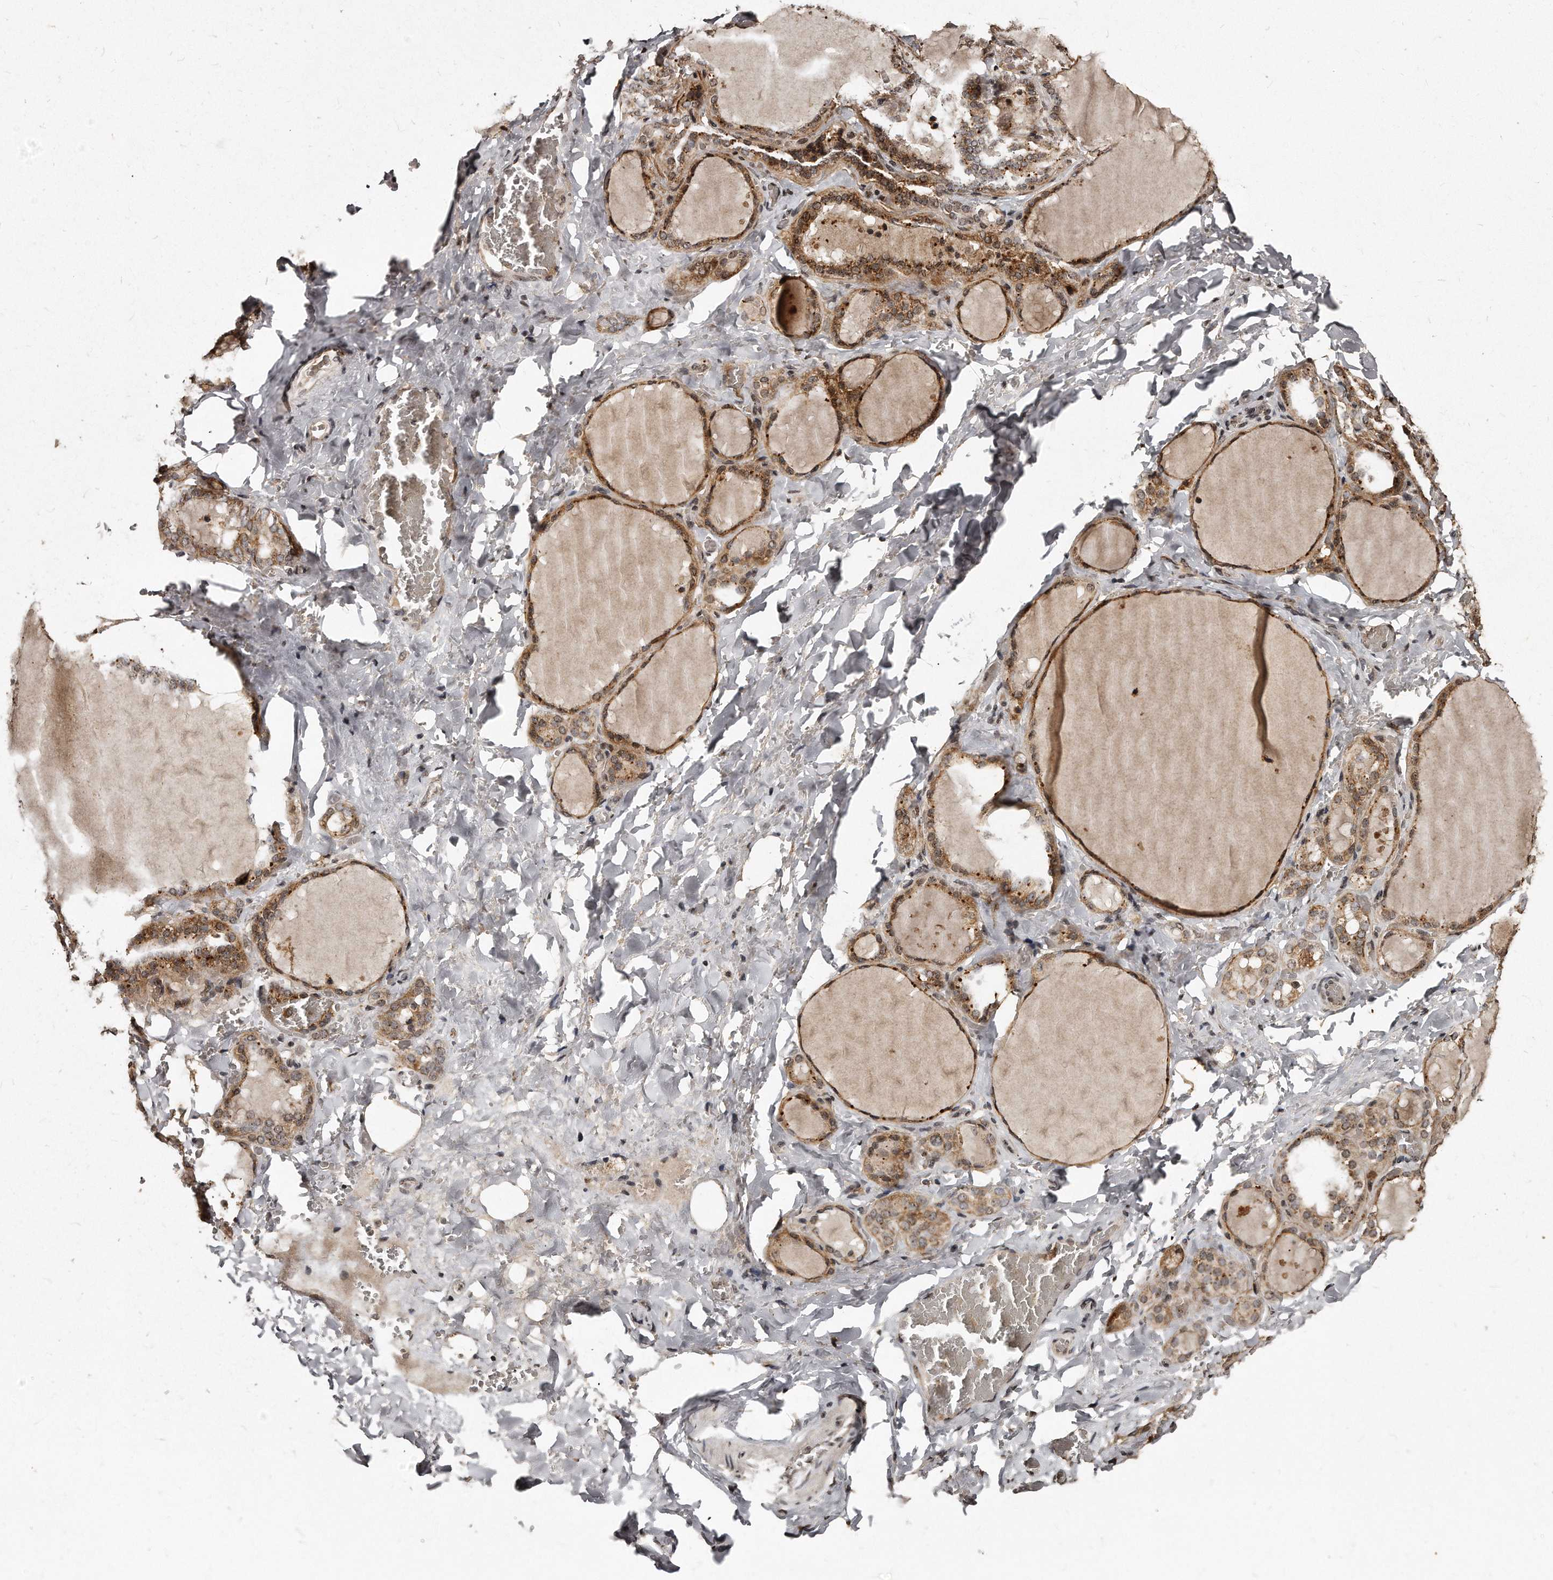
{"staining": {"intensity": "strong", "quantity": "25%-75%", "location": "cytoplasmic/membranous"}, "tissue": "thyroid gland", "cell_type": "Glandular cells", "image_type": "normal", "snomed": [{"axis": "morphology", "description": "Normal tissue, NOS"}, {"axis": "topography", "description": "Thyroid gland"}], "caption": "Strong cytoplasmic/membranous positivity is identified in about 25%-75% of glandular cells in normal thyroid gland. The protein is shown in brown color, while the nuclei are stained blue.", "gene": "TSHR", "patient": {"sex": "female", "age": 22}}